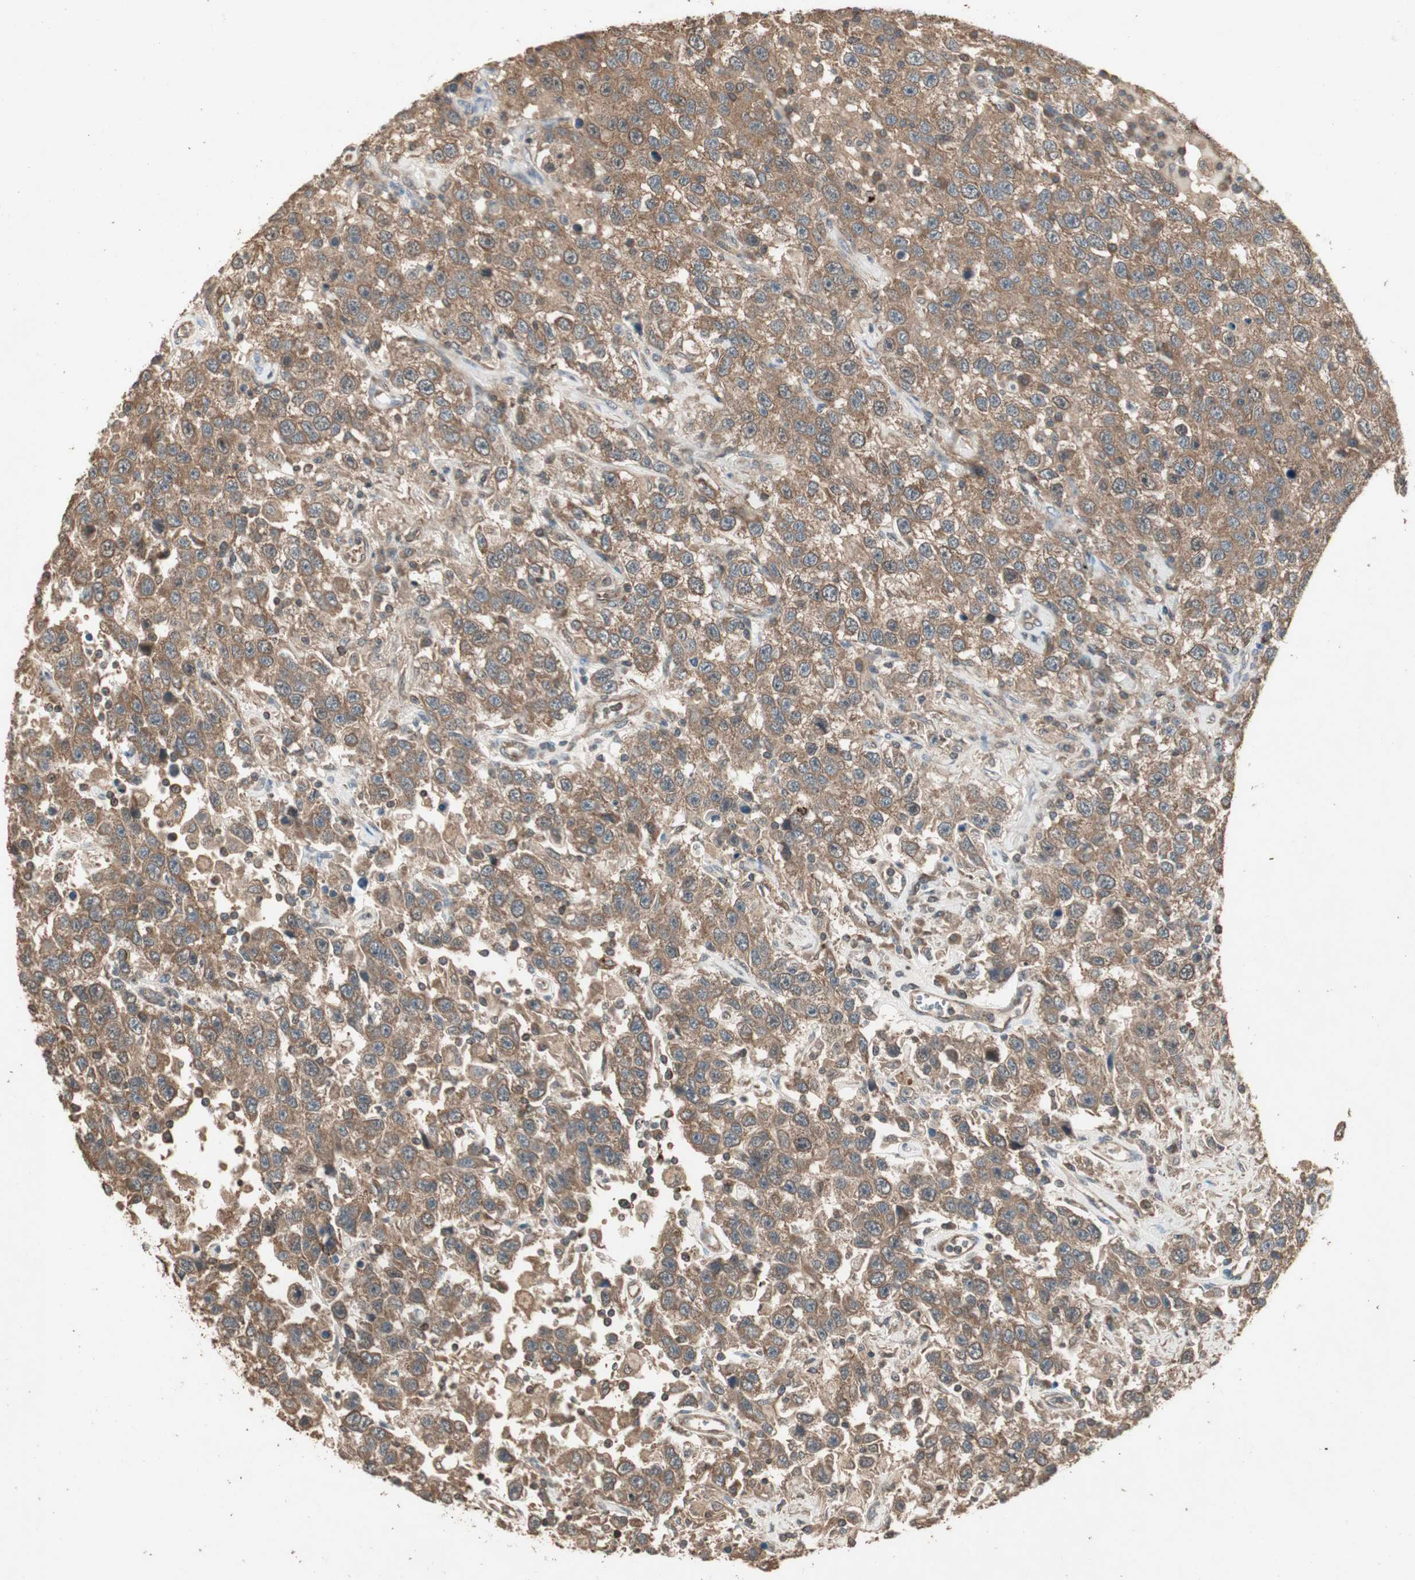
{"staining": {"intensity": "moderate", "quantity": ">75%", "location": "cytoplasmic/membranous"}, "tissue": "testis cancer", "cell_type": "Tumor cells", "image_type": "cancer", "snomed": [{"axis": "morphology", "description": "Seminoma, NOS"}, {"axis": "topography", "description": "Testis"}], "caption": "IHC histopathology image of testis cancer stained for a protein (brown), which reveals medium levels of moderate cytoplasmic/membranous staining in approximately >75% of tumor cells.", "gene": "UBAC1", "patient": {"sex": "male", "age": 41}}